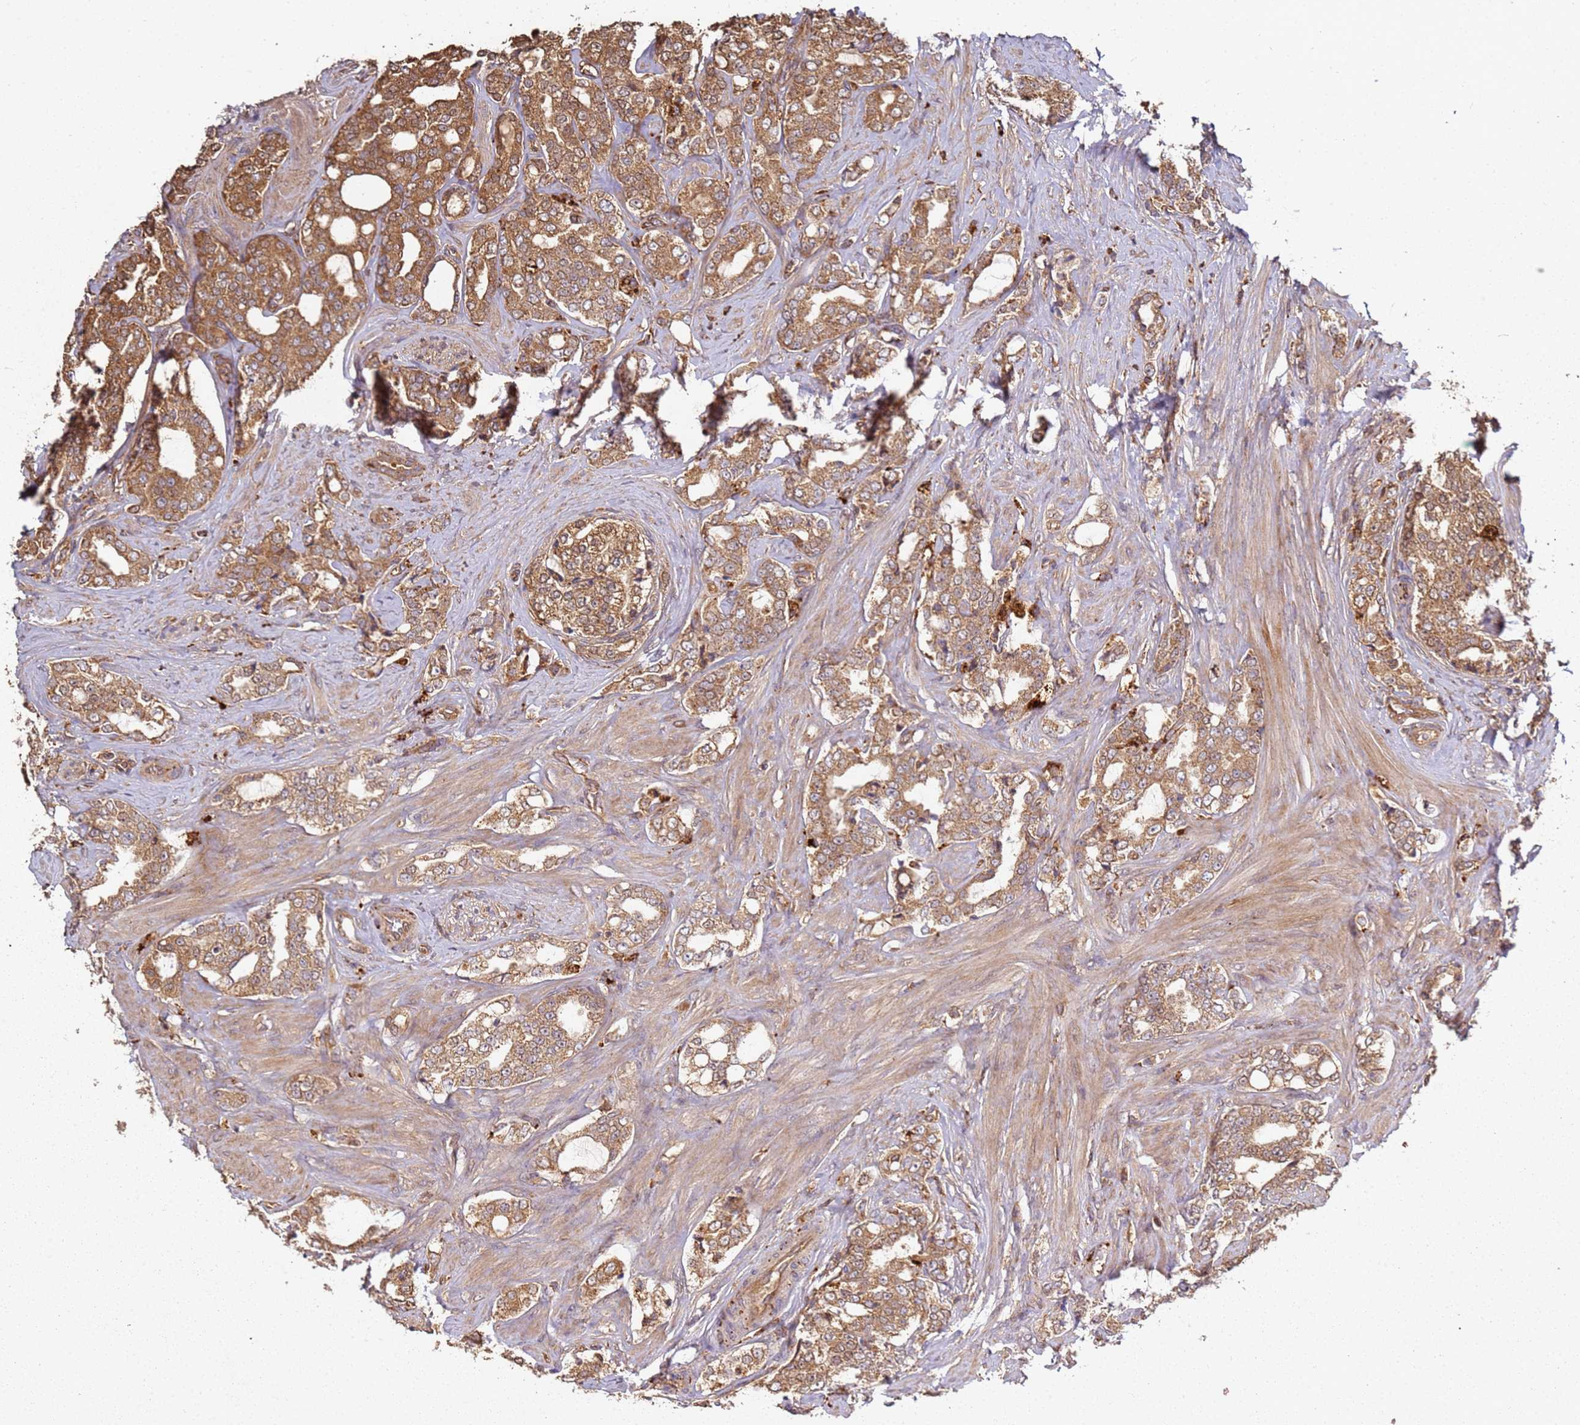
{"staining": {"intensity": "moderate", "quantity": ">75%", "location": "cytoplasmic/membranous"}, "tissue": "prostate cancer", "cell_type": "Tumor cells", "image_type": "cancer", "snomed": [{"axis": "morphology", "description": "Adenocarcinoma, High grade"}, {"axis": "topography", "description": "Prostate"}], "caption": "Tumor cells reveal moderate cytoplasmic/membranous positivity in approximately >75% of cells in prostate adenocarcinoma (high-grade).", "gene": "SCGB2B2", "patient": {"sex": "male", "age": 64}}